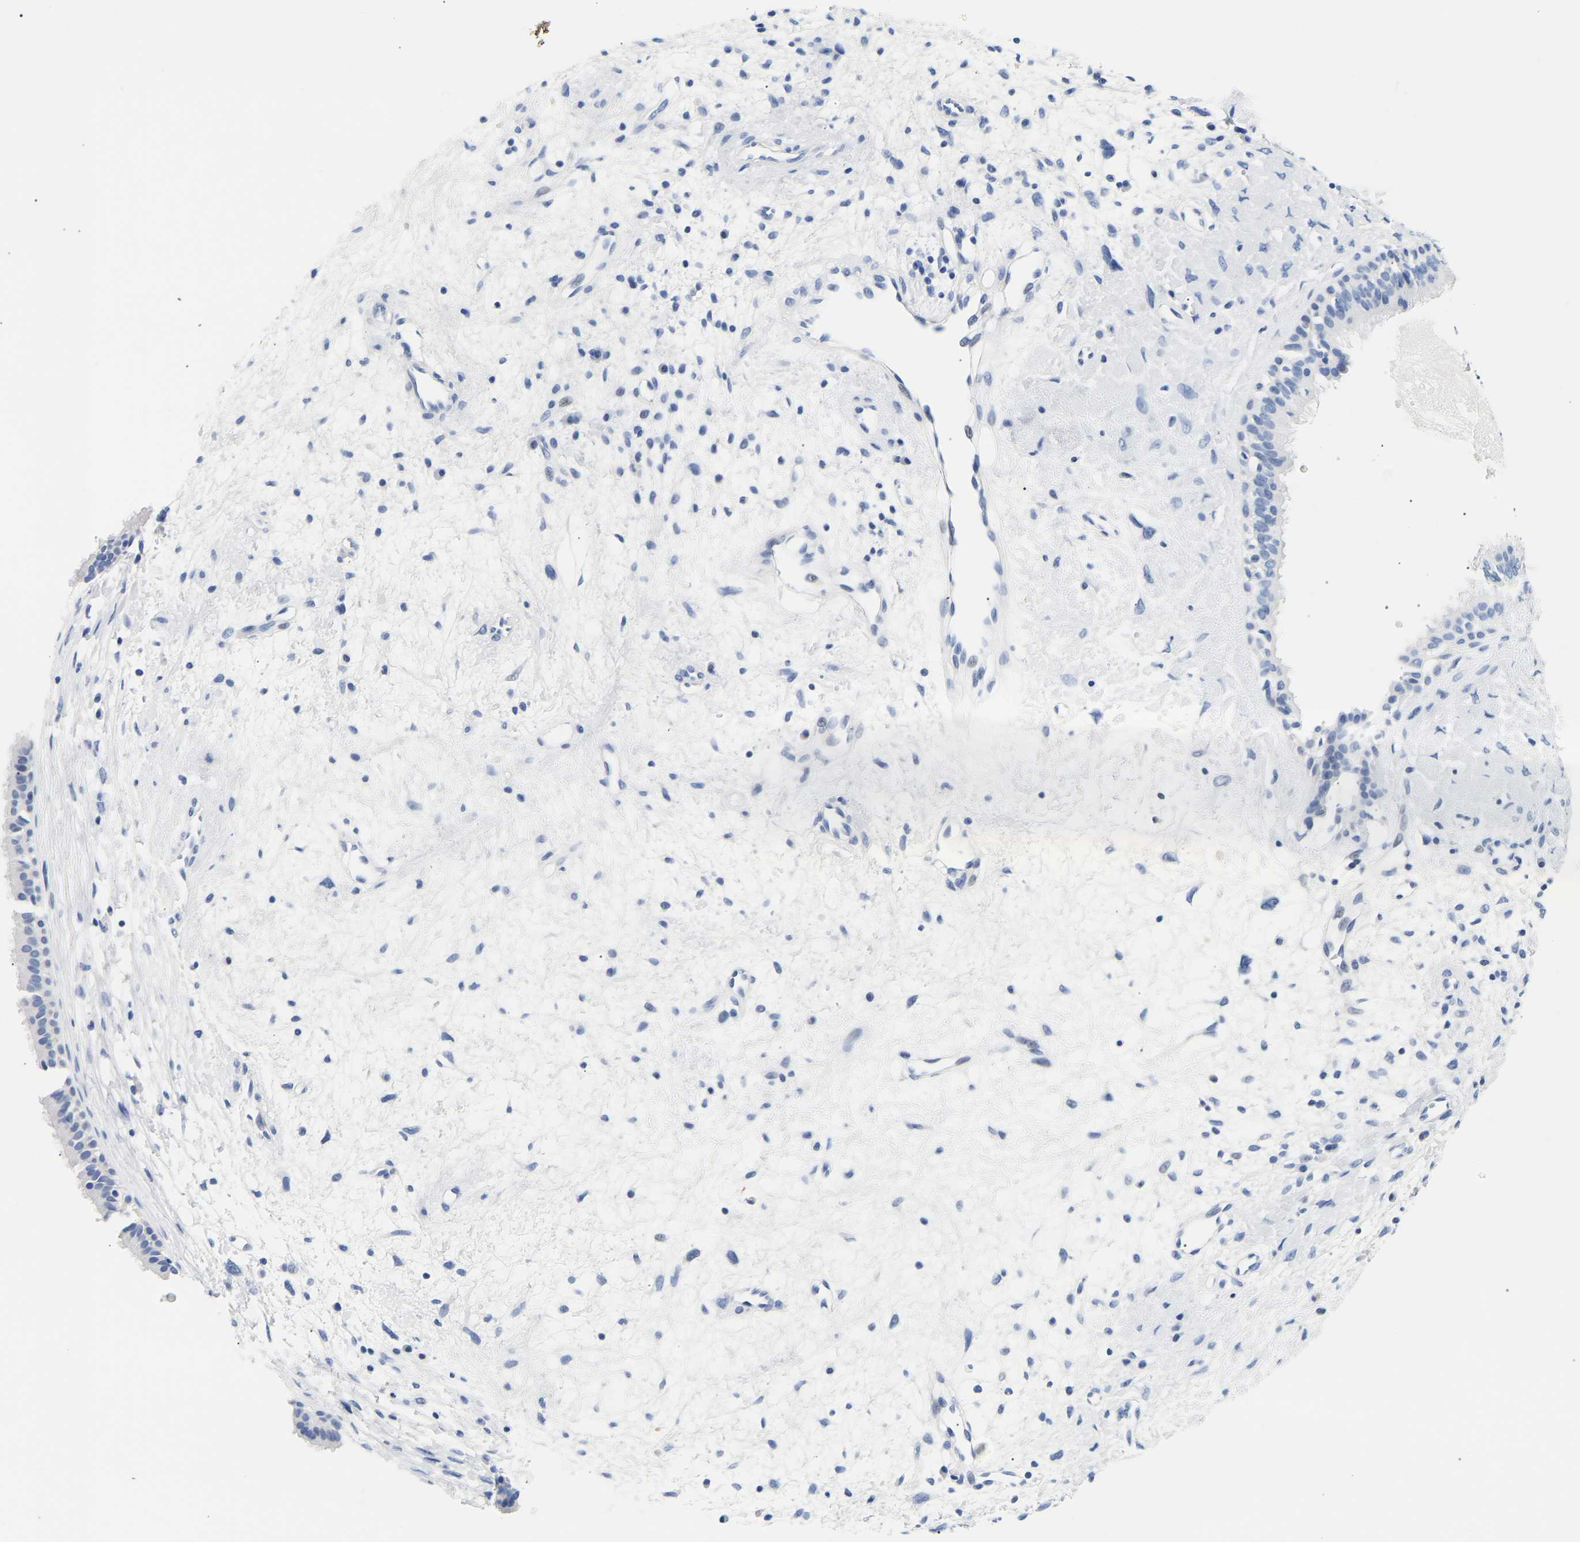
{"staining": {"intensity": "negative", "quantity": "none", "location": "none"}, "tissue": "nasopharynx", "cell_type": "Respiratory epithelial cells", "image_type": "normal", "snomed": [{"axis": "morphology", "description": "Normal tissue, NOS"}, {"axis": "topography", "description": "Nasopharynx"}], "caption": "Histopathology image shows no protein expression in respiratory epithelial cells of unremarkable nasopharynx.", "gene": "SPINK2", "patient": {"sex": "male", "age": 22}}